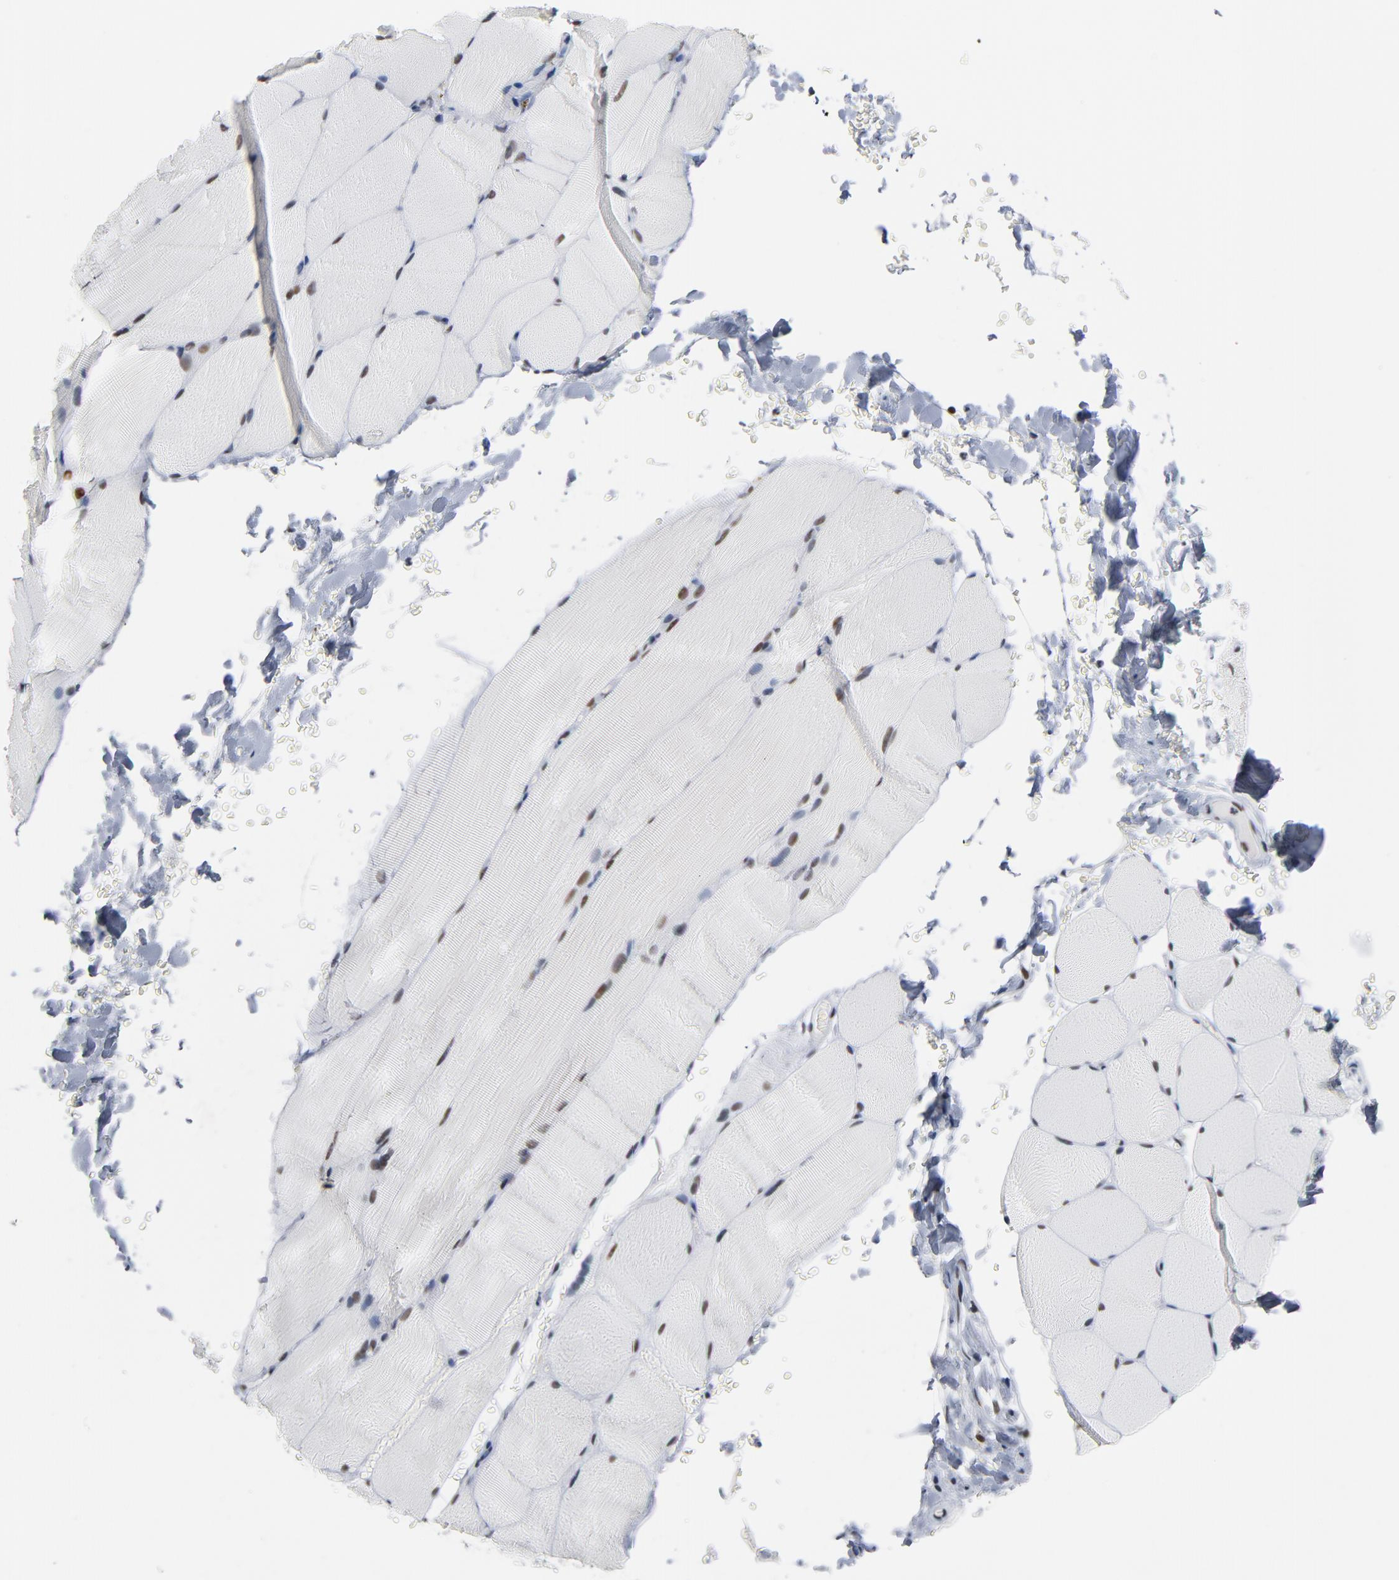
{"staining": {"intensity": "moderate", "quantity": "25%-75%", "location": "nuclear"}, "tissue": "skeletal muscle", "cell_type": "Myocytes", "image_type": "normal", "snomed": [{"axis": "morphology", "description": "Normal tissue, NOS"}, {"axis": "topography", "description": "Skeletal muscle"}, {"axis": "topography", "description": "Parathyroid gland"}], "caption": "Immunohistochemistry image of benign skeletal muscle: human skeletal muscle stained using immunohistochemistry (IHC) displays medium levels of moderate protein expression localized specifically in the nuclear of myocytes, appearing as a nuclear brown color.", "gene": "CSTF2", "patient": {"sex": "female", "age": 37}}